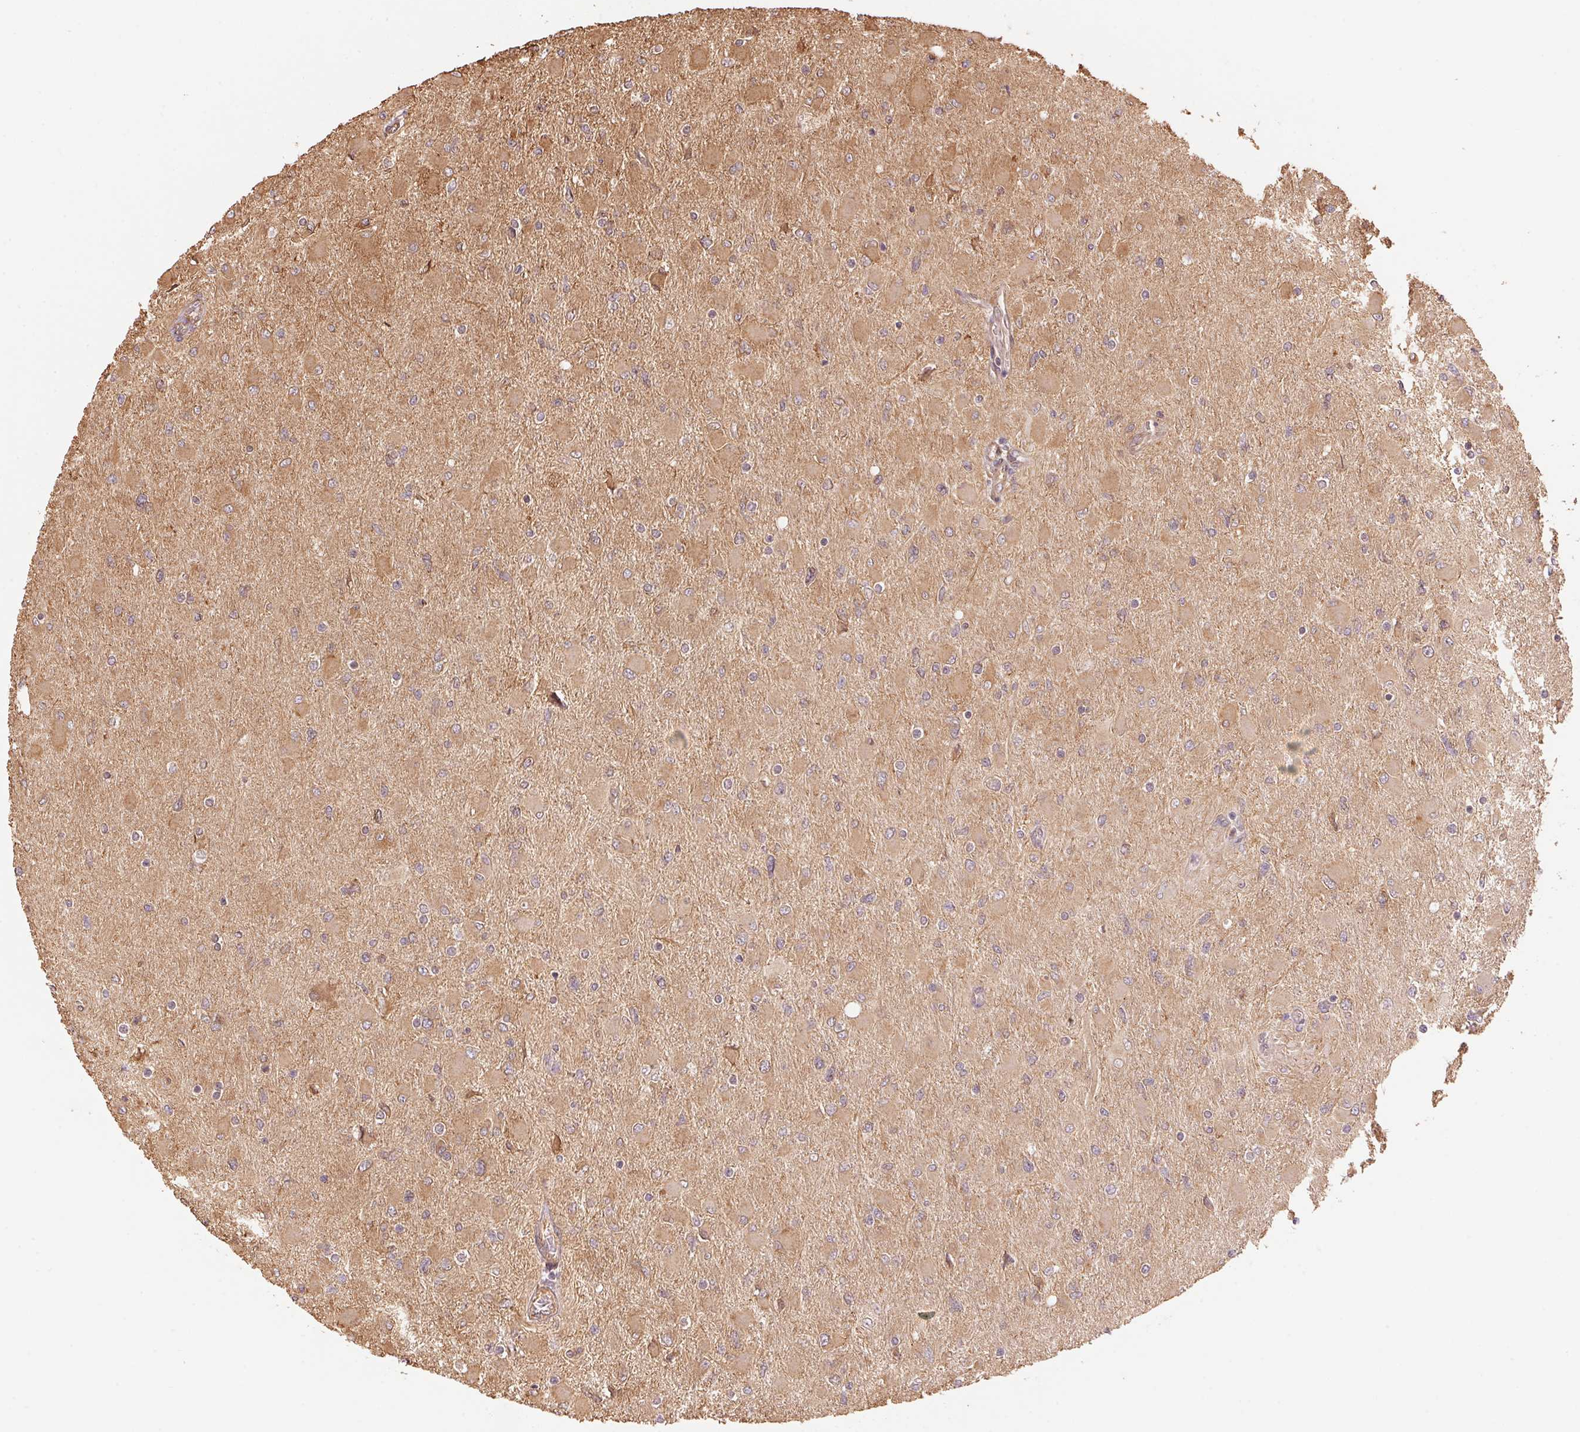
{"staining": {"intensity": "weak", "quantity": "25%-75%", "location": "cytoplasmic/membranous"}, "tissue": "glioma", "cell_type": "Tumor cells", "image_type": "cancer", "snomed": [{"axis": "morphology", "description": "Glioma, malignant, High grade"}, {"axis": "topography", "description": "Cerebral cortex"}], "caption": "Tumor cells exhibit low levels of weak cytoplasmic/membranous expression in about 25%-75% of cells in malignant glioma (high-grade).", "gene": "C6orf163", "patient": {"sex": "female", "age": 36}}